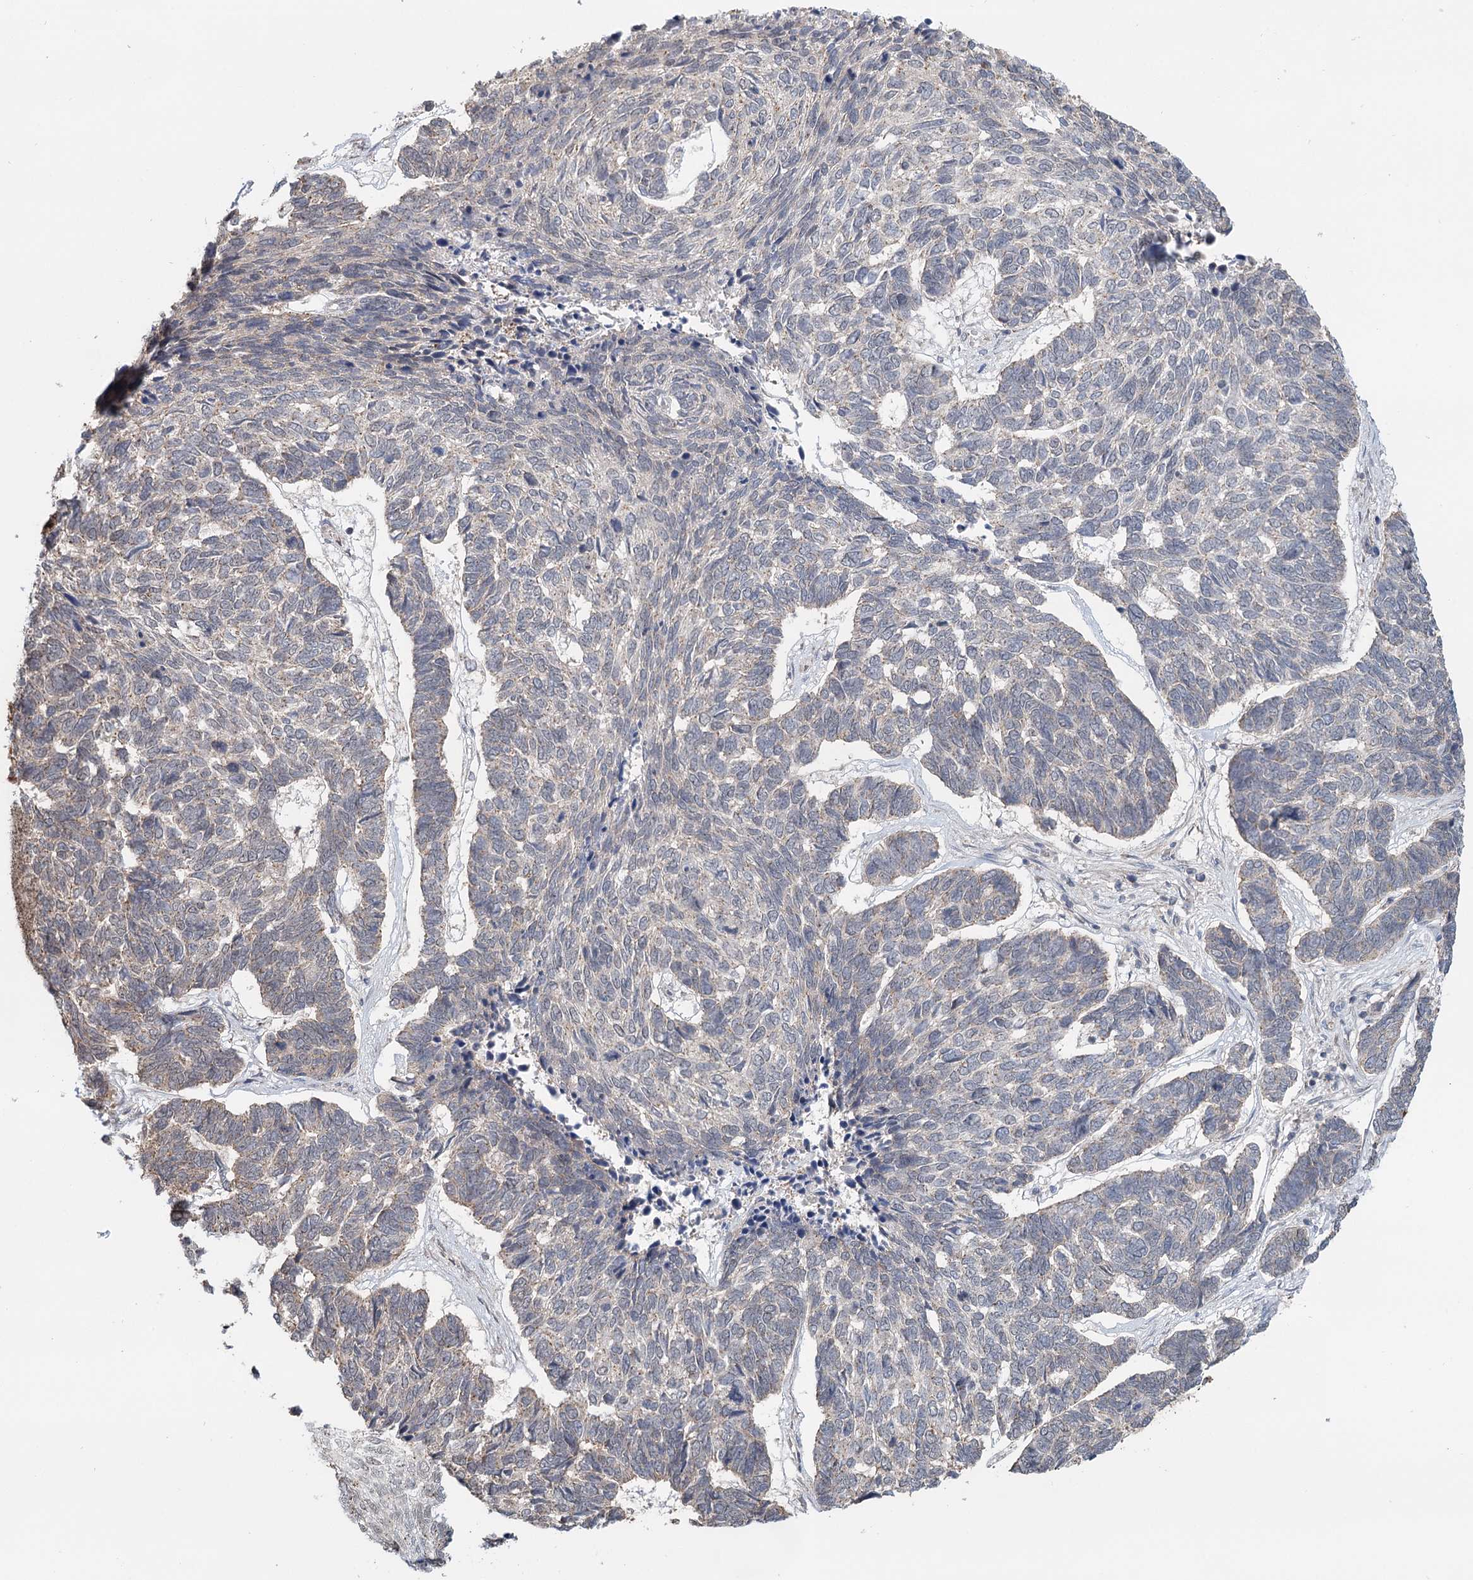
{"staining": {"intensity": "negative", "quantity": "none", "location": "none"}, "tissue": "skin cancer", "cell_type": "Tumor cells", "image_type": "cancer", "snomed": [{"axis": "morphology", "description": "Basal cell carcinoma"}, {"axis": "topography", "description": "Skin"}], "caption": "An immunohistochemistry micrograph of skin cancer is shown. There is no staining in tumor cells of skin cancer.", "gene": "GPALPP1", "patient": {"sex": "female", "age": 65}}